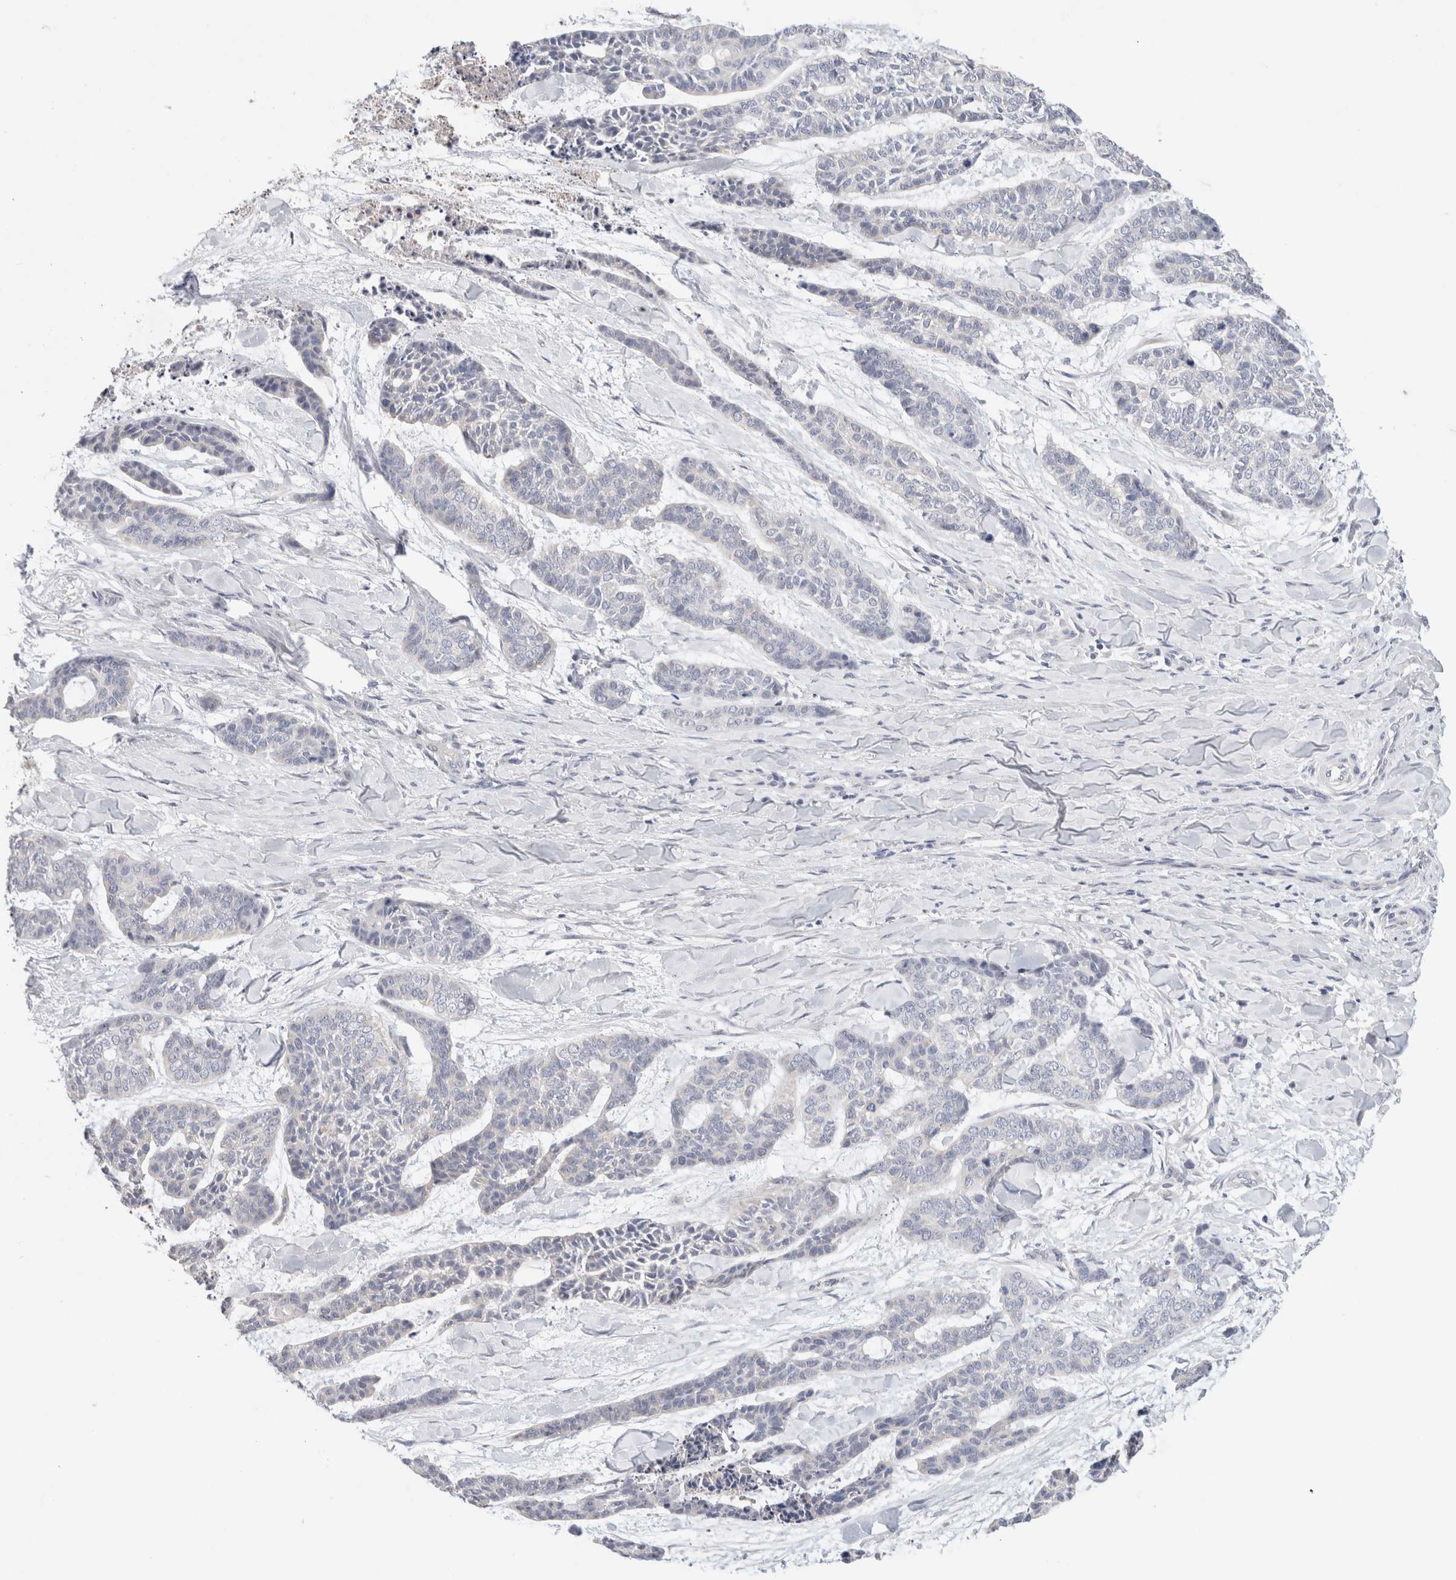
{"staining": {"intensity": "negative", "quantity": "none", "location": "none"}, "tissue": "skin cancer", "cell_type": "Tumor cells", "image_type": "cancer", "snomed": [{"axis": "morphology", "description": "Basal cell carcinoma"}, {"axis": "topography", "description": "Skin"}], "caption": "Micrograph shows no significant protein staining in tumor cells of skin cancer (basal cell carcinoma).", "gene": "MPP2", "patient": {"sex": "female", "age": 64}}